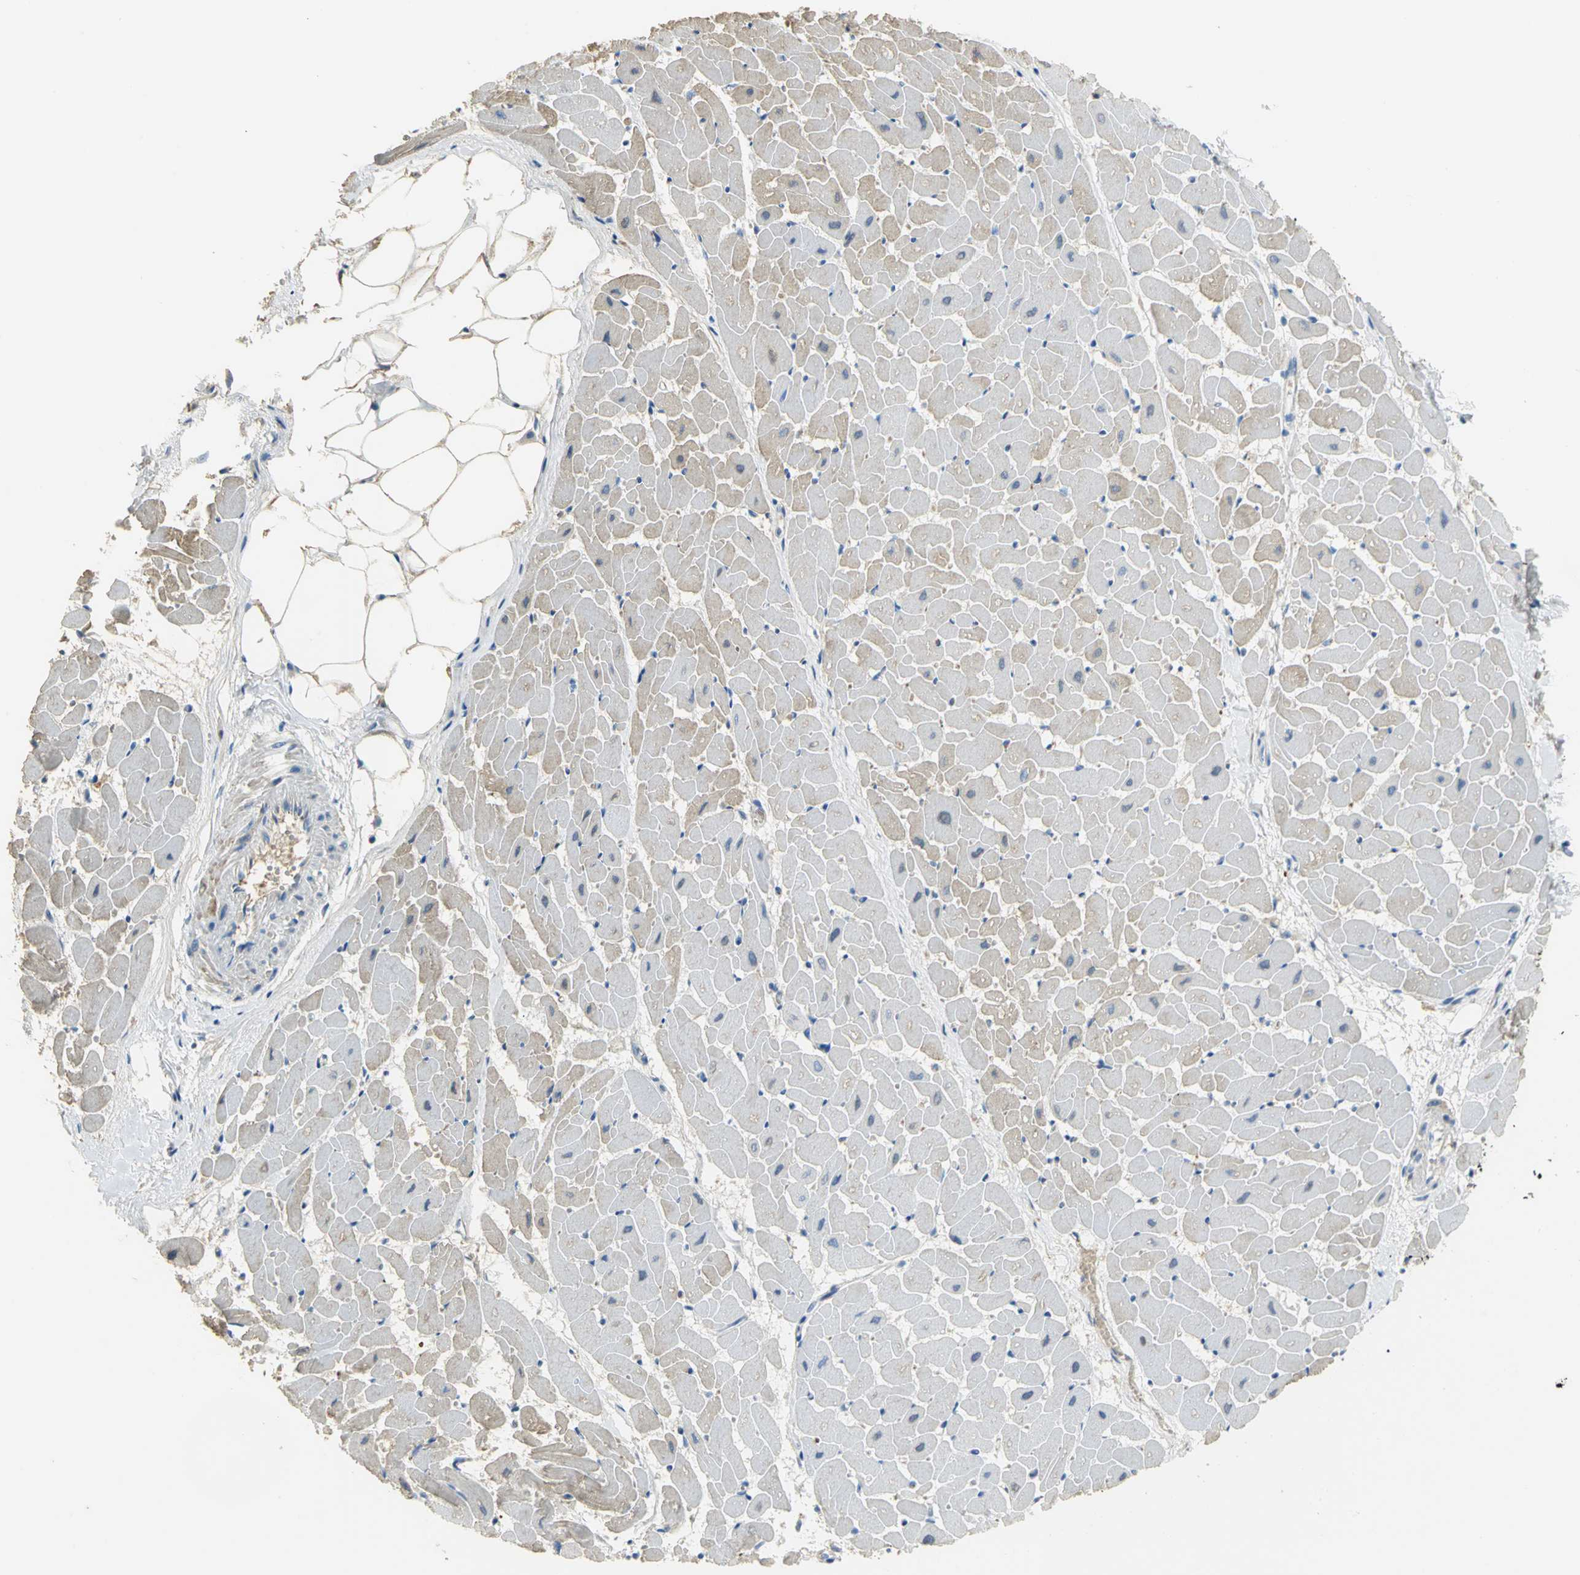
{"staining": {"intensity": "moderate", "quantity": "<25%", "location": "cytoplasmic/membranous"}, "tissue": "heart muscle", "cell_type": "Cardiomyocytes", "image_type": "normal", "snomed": [{"axis": "morphology", "description": "Normal tissue, NOS"}, {"axis": "topography", "description": "Heart"}], "caption": "This image demonstrates normal heart muscle stained with immunohistochemistry (IHC) to label a protein in brown. The cytoplasmic/membranous of cardiomyocytes show moderate positivity for the protein. Nuclei are counter-stained blue.", "gene": "GYG2", "patient": {"sex": "female", "age": 19}}